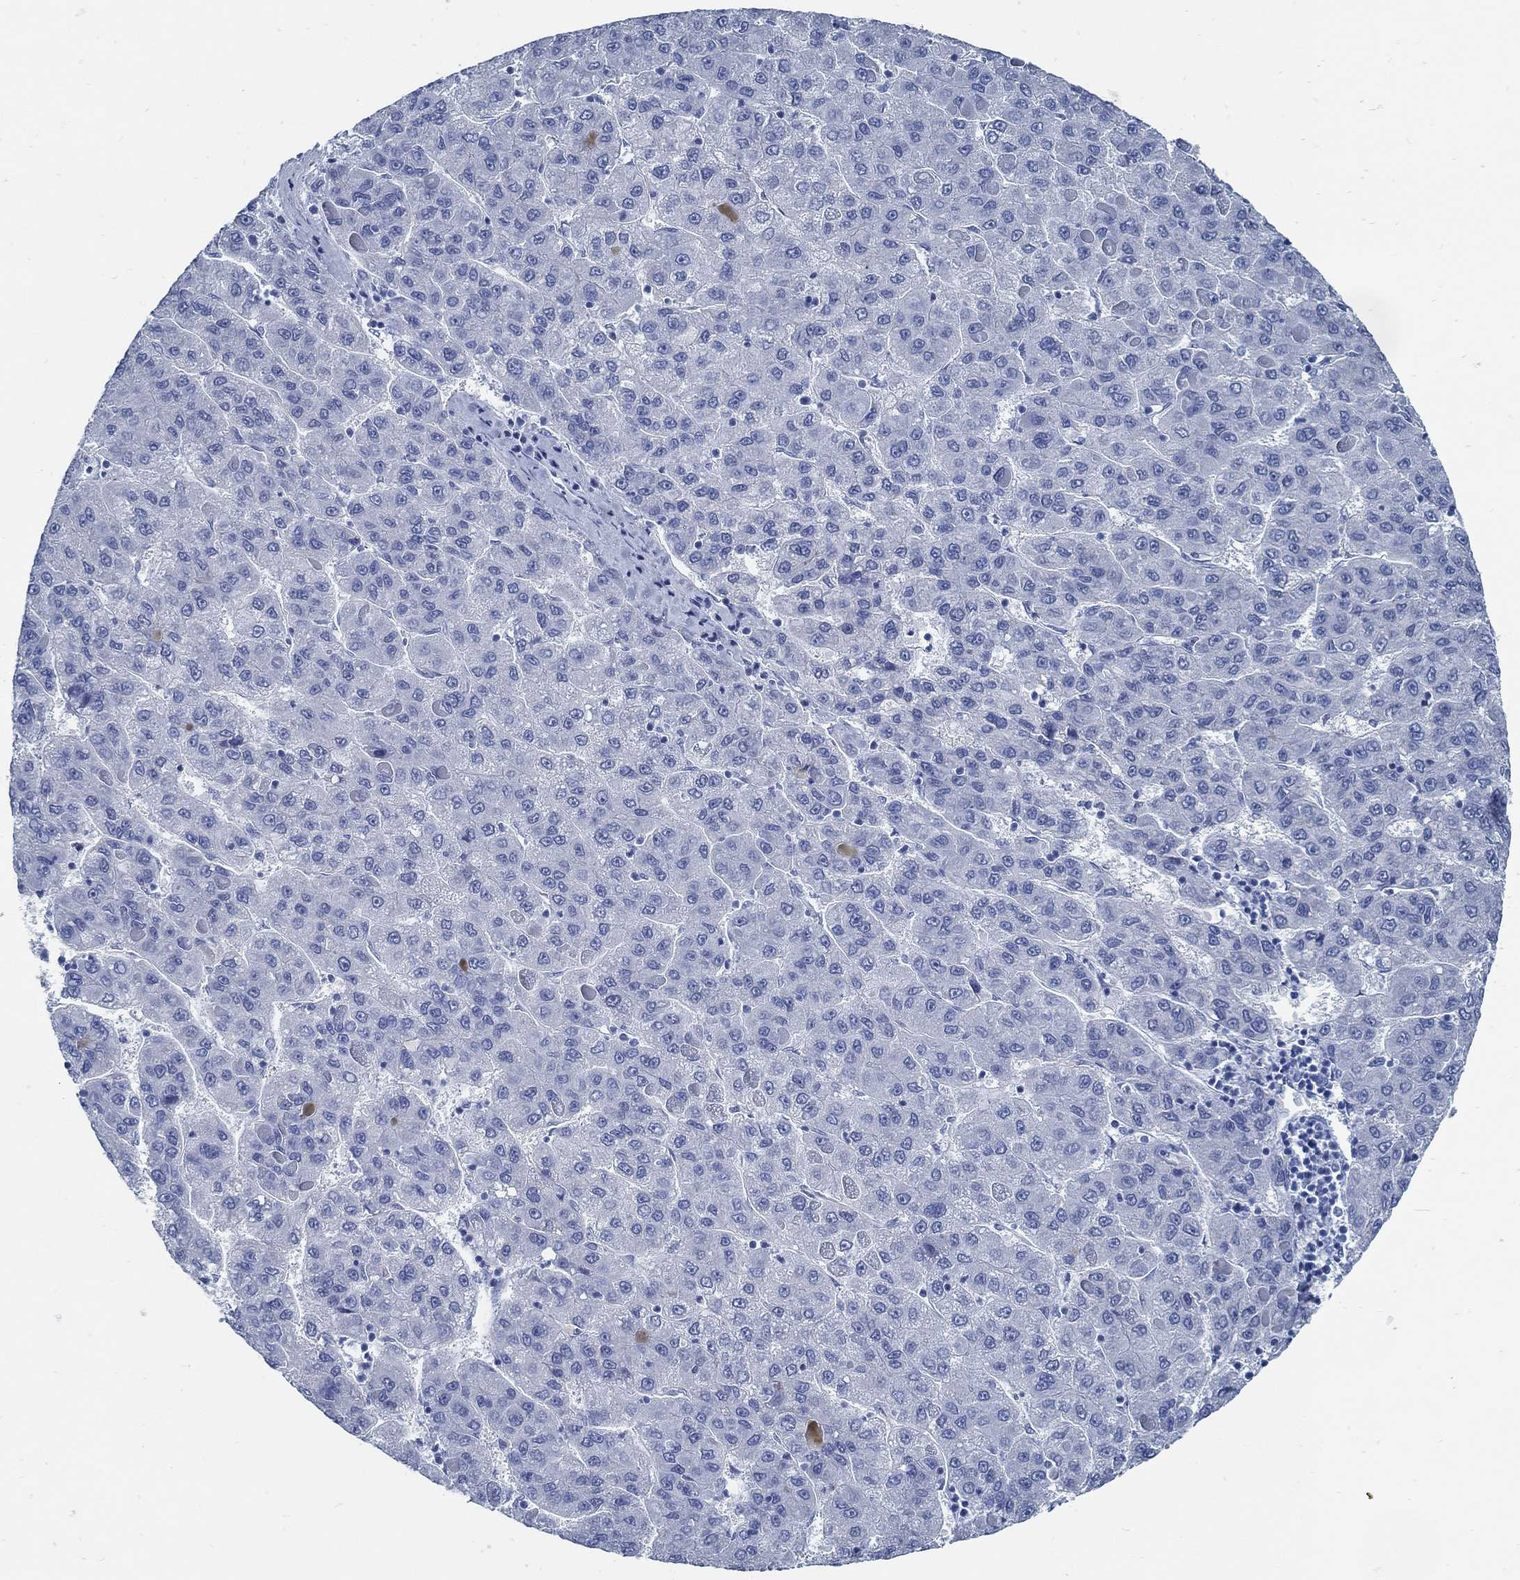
{"staining": {"intensity": "negative", "quantity": "none", "location": "none"}, "tissue": "liver cancer", "cell_type": "Tumor cells", "image_type": "cancer", "snomed": [{"axis": "morphology", "description": "Carcinoma, Hepatocellular, NOS"}, {"axis": "topography", "description": "Liver"}], "caption": "Micrograph shows no protein positivity in tumor cells of hepatocellular carcinoma (liver) tissue.", "gene": "SLC45A1", "patient": {"sex": "female", "age": 82}}